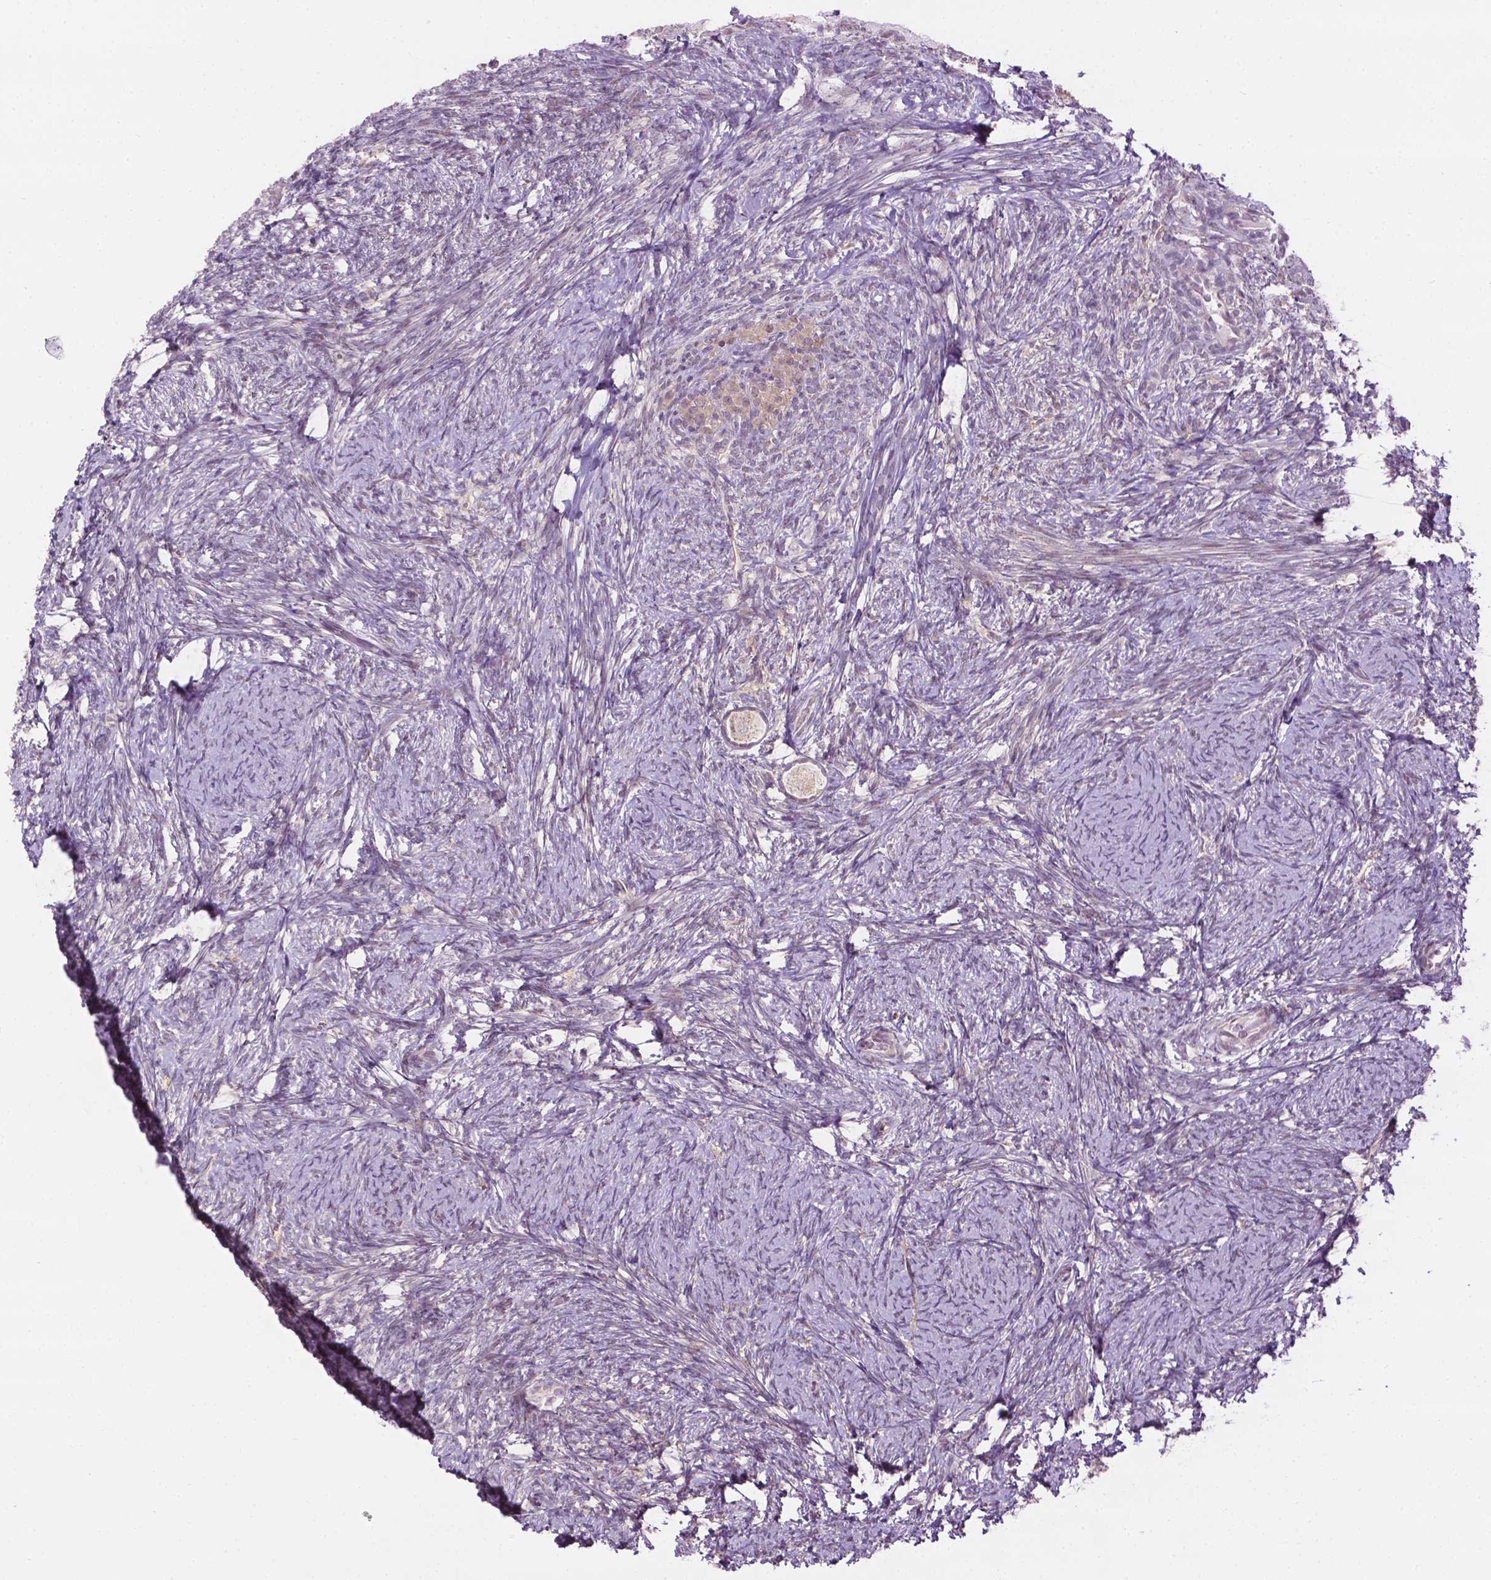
{"staining": {"intensity": "negative", "quantity": "none", "location": "none"}, "tissue": "ovary", "cell_type": "Follicle cells", "image_type": "normal", "snomed": [{"axis": "morphology", "description": "Normal tissue, NOS"}, {"axis": "topography", "description": "Ovary"}], "caption": "Immunohistochemistry micrograph of unremarkable ovary stained for a protein (brown), which demonstrates no positivity in follicle cells. The staining was performed using DAB to visualize the protein expression in brown, while the nuclei were stained in blue with hematoxylin (Magnification: 20x).", "gene": "DENND4A", "patient": {"sex": "female", "age": 34}}